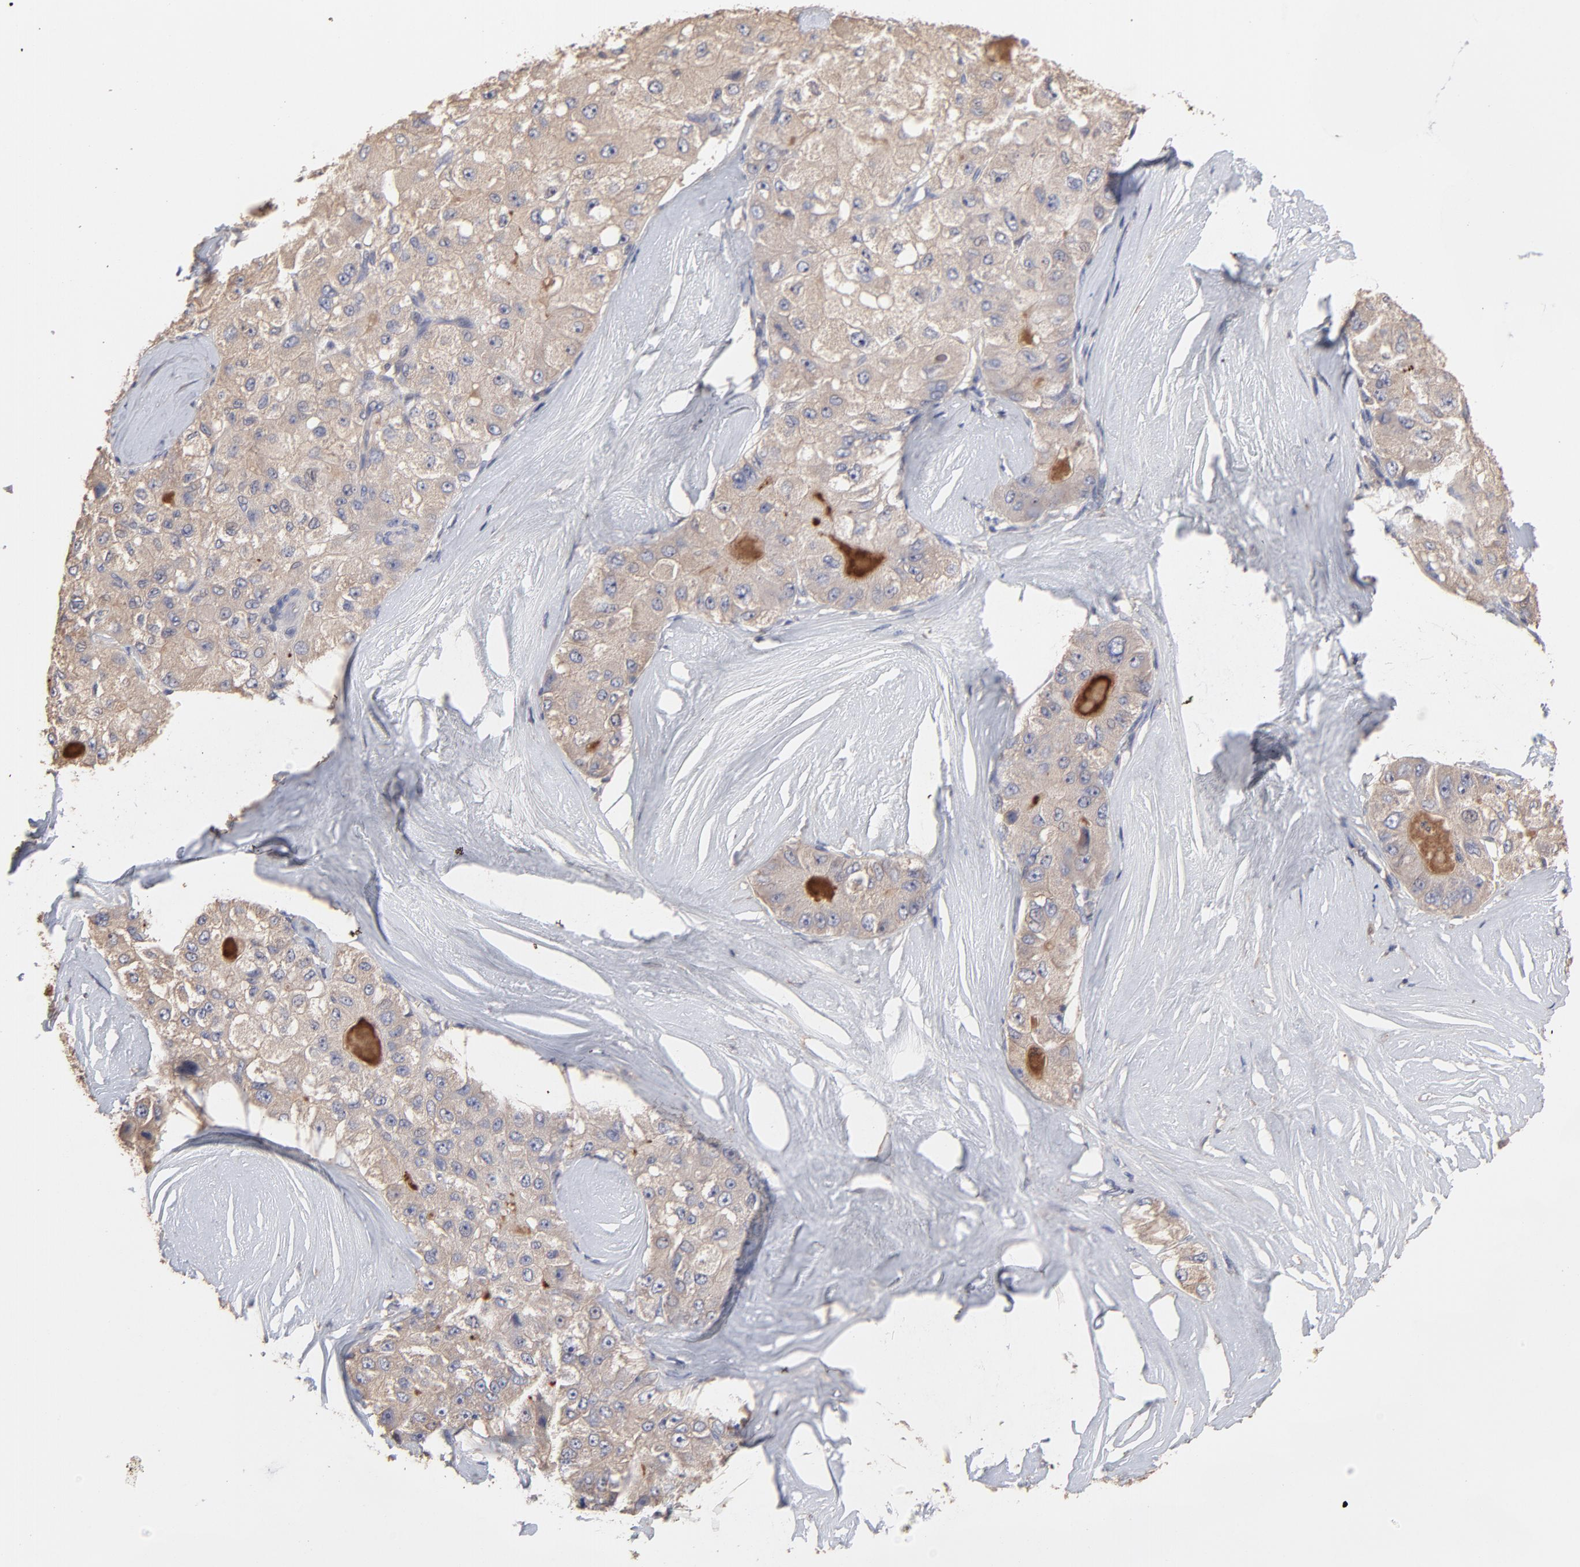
{"staining": {"intensity": "moderate", "quantity": ">75%", "location": "cytoplasmic/membranous"}, "tissue": "liver cancer", "cell_type": "Tumor cells", "image_type": "cancer", "snomed": [{"axis": "morphology", "description": "Carcinoma, Hepatocellular, NOS"}, {"axis": "topography", "description": "Liver"}], "caption": "High-power microscopy captured an IHC photomicrograph of hepatocellular carcinoma (liver), revealing moderate cytoplasmic/membranous expression in about >75% of tumor cells.", "gene": "TANGO2", "patient": {"sex": "male", "age": 80}}